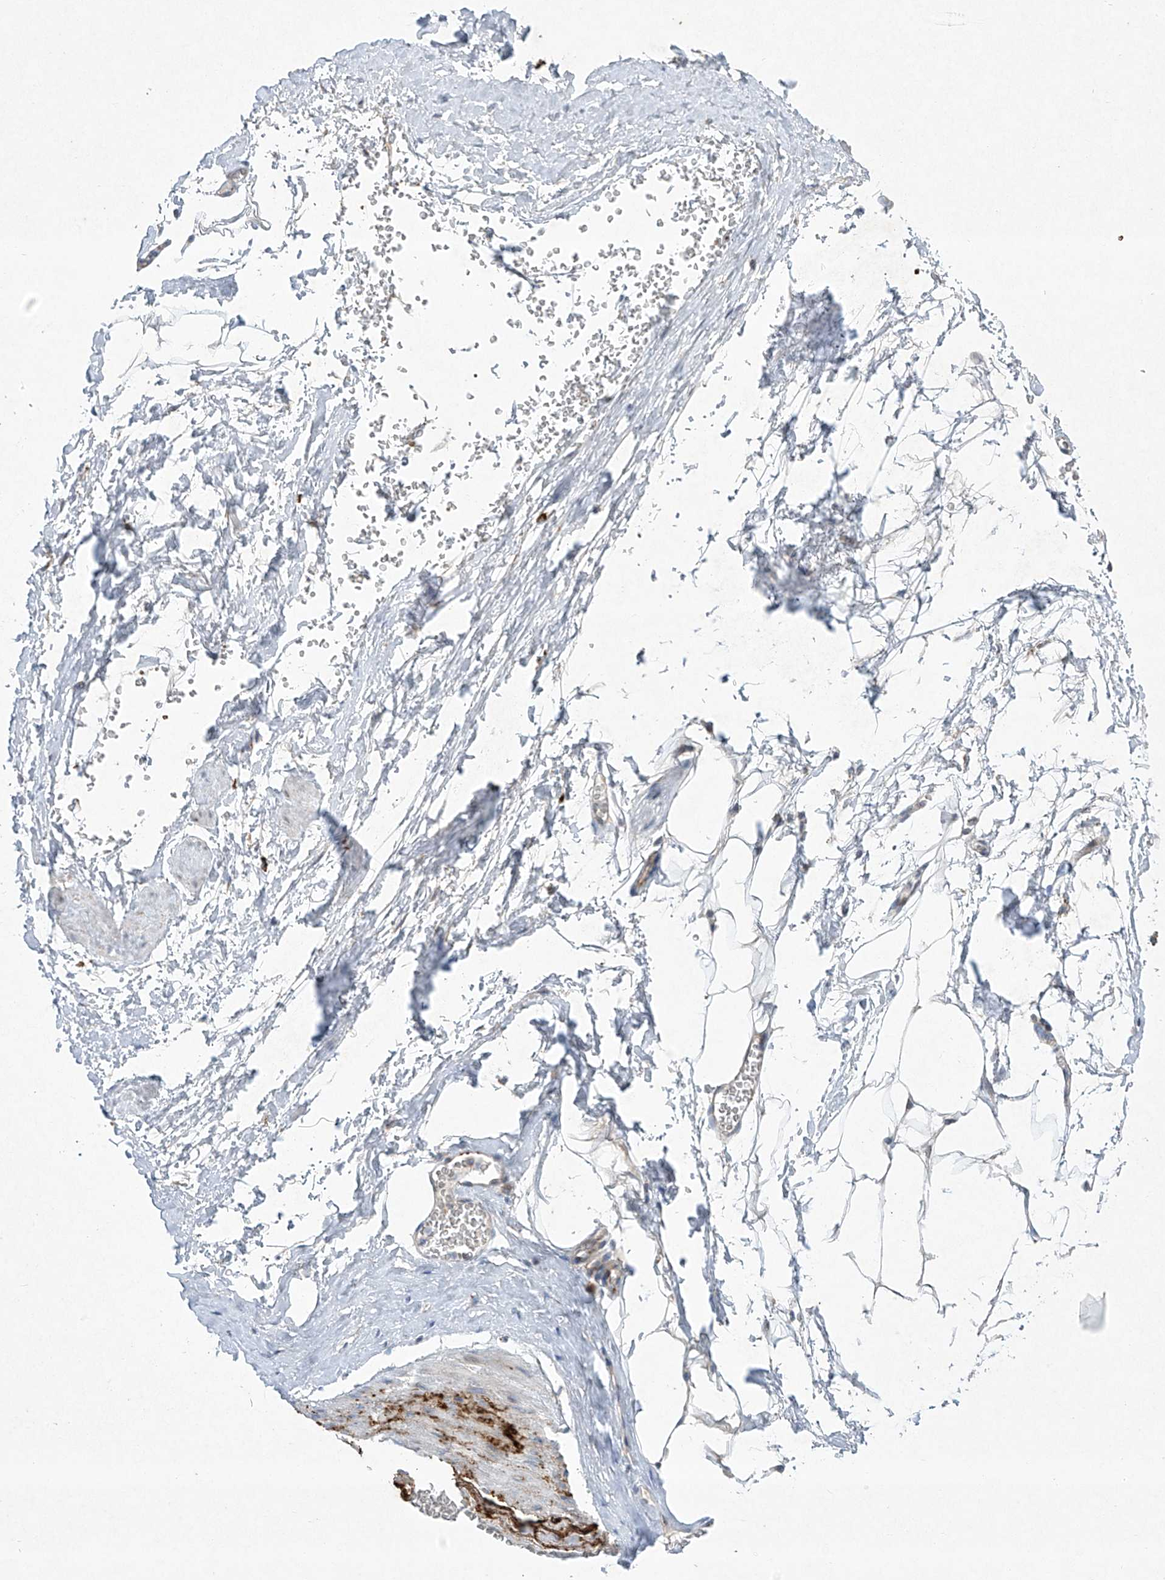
{"staining": {"intensity": "negative", "quantity": "none", "location": "none"}, "tissue": "adipose tissue", "cell_type": "Adipocytes", "image_type": "normal", "snomed": [{"axis": "morphology", "description": "Normal tissue, NOS"}, {"axis": "morphology", "description": "Adenocarcinoma, Low grade"}, {"axis": "topography", "description": "Prostate"}, {"axis": "topography", "description": "Peripheral nerve tissue"}], "caption": "Immunohistochemistry micrograph of unremarkable adipose tissue: adipose tissue stained with DAB displays no significant protein positivity in adipocytes.", "gene": "TJAP1", "patient": {"sex": "male", "age": 63}}